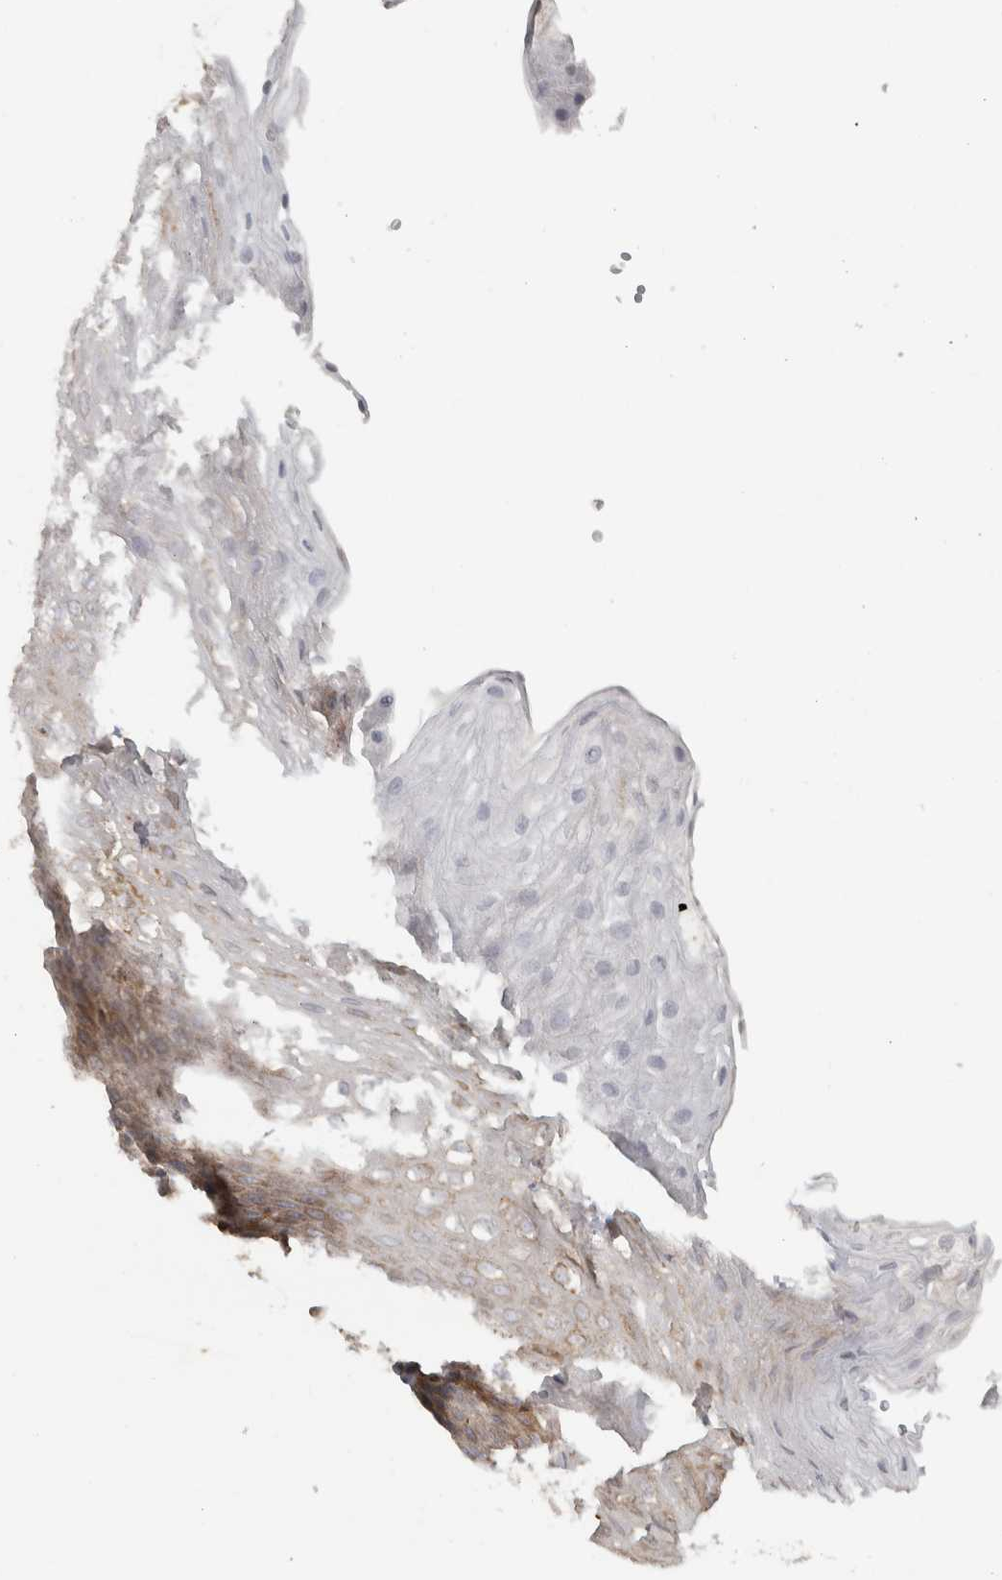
{"staining": {"intensity": "moderate", "quantity": "<25%", "location": "cytoplasmic/membranous"}, "tissue": "esophagus", "cell_type": "Squamous epithelial cells", "image_type": "normal", "snomed": [{"axis": "morphology", "description": "Normal tissue, NOS"}, {"axis": "topography", "description": "Esophagus"}], "caption": "Protein expression analysis of benign esophagus displays moderate cytoplasmic/membranous expression in about <25% of squamous epithelial cells.", "gene": "HLA", "patient": {"sex": "female", "age": 66}}